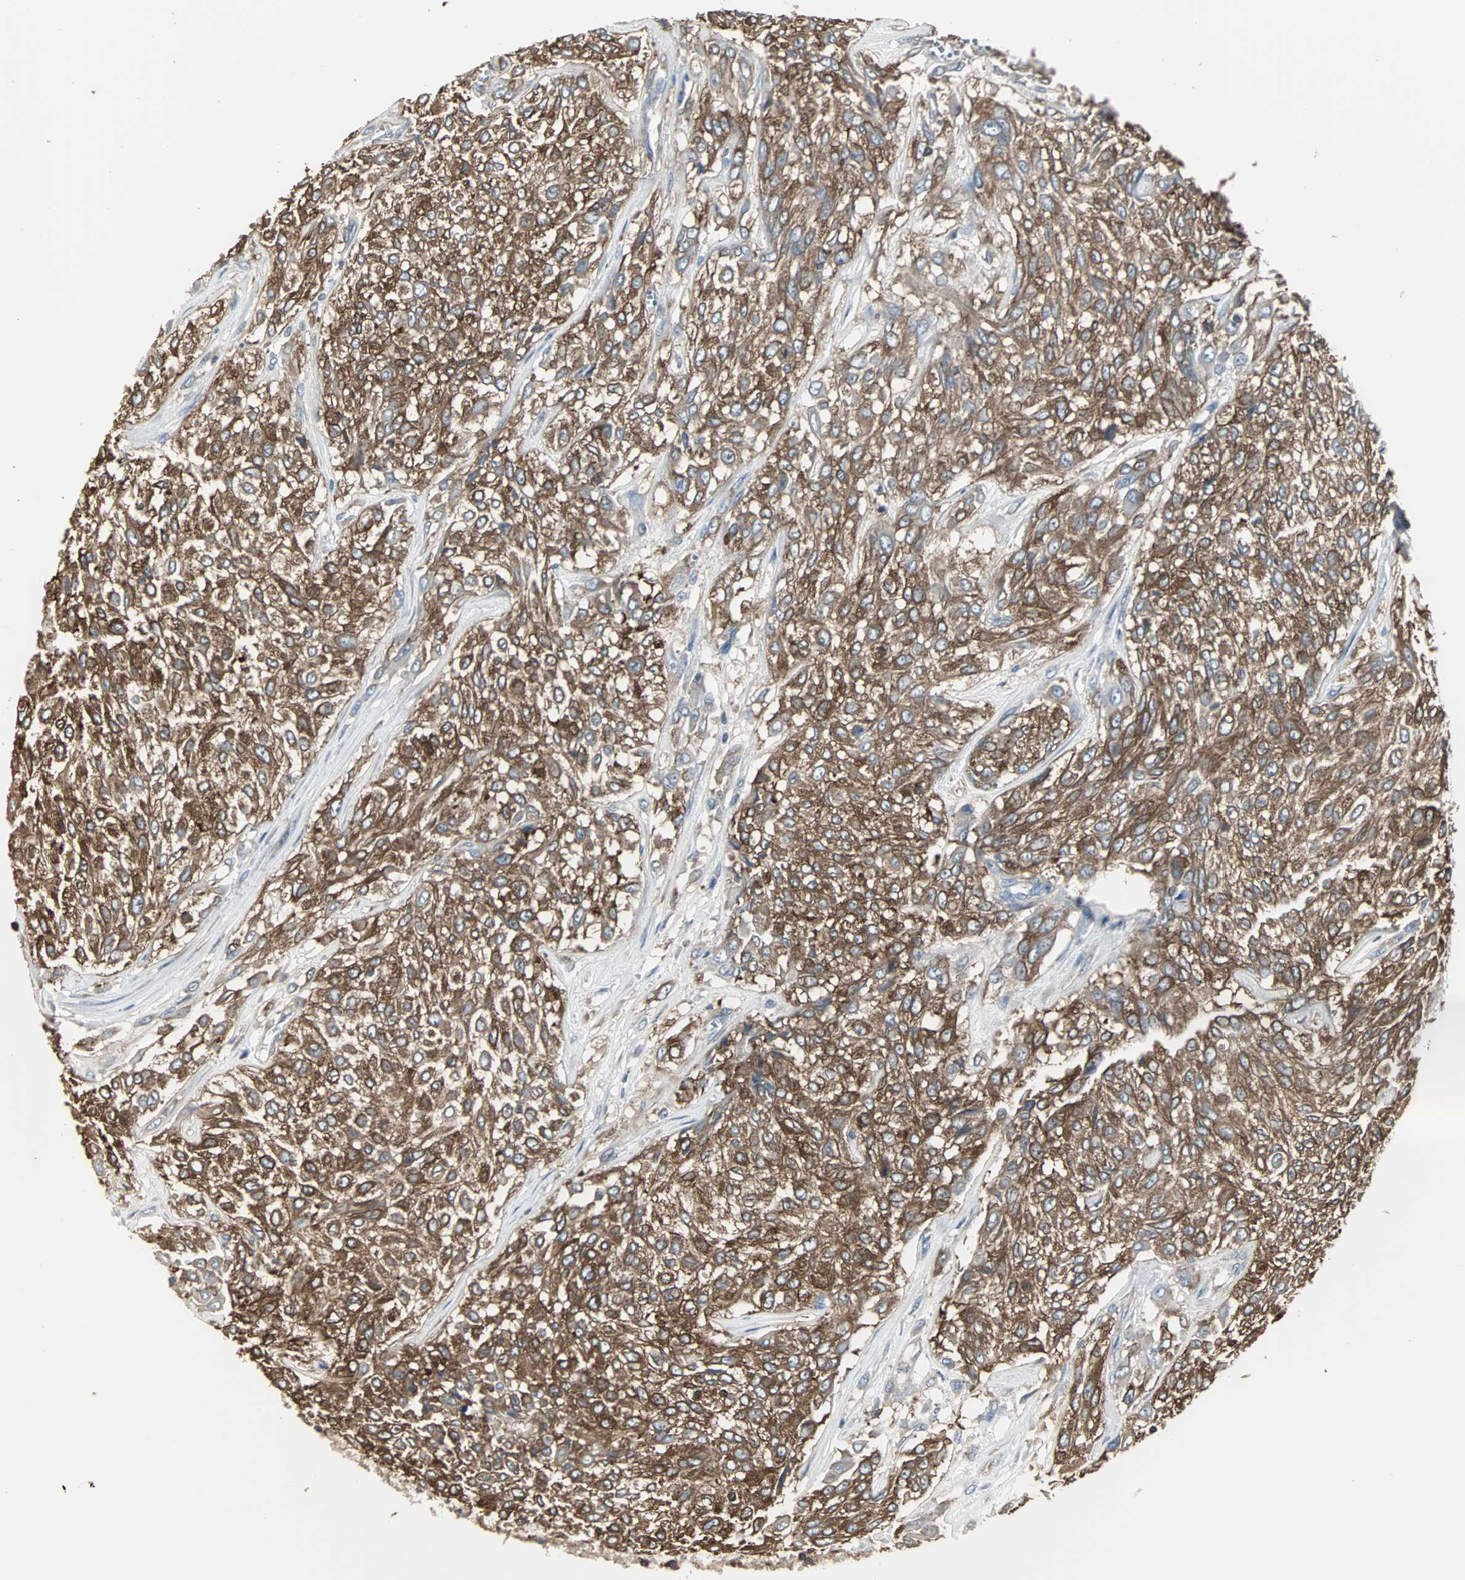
{"staining": {"intensity": "strong", "quantity": ">75%", "location": "cytoplasmic/membranous"}, "tissue": "urothelial cancer", "cell_type": "Tumor cells", "image_type": "cancer", "snomed": [{"axis": "morphology", "description": "Urothelial carcinoma, High grade"}, {"axis": "topography", "description": "Urinary bladder"}], "caption": "The histopathology image displays a brown stain indicating the presence of a protein in the cytoplasmic/membranous of tumor cells in urothelial carcinoma (high-grade). (DAB (3,3'-diaminobenzidine) IHC, brown staining for protein, blue staining for nuclei).", "gene": "LRRFIP1", "patient": {"sex": "male", "age": 57}}